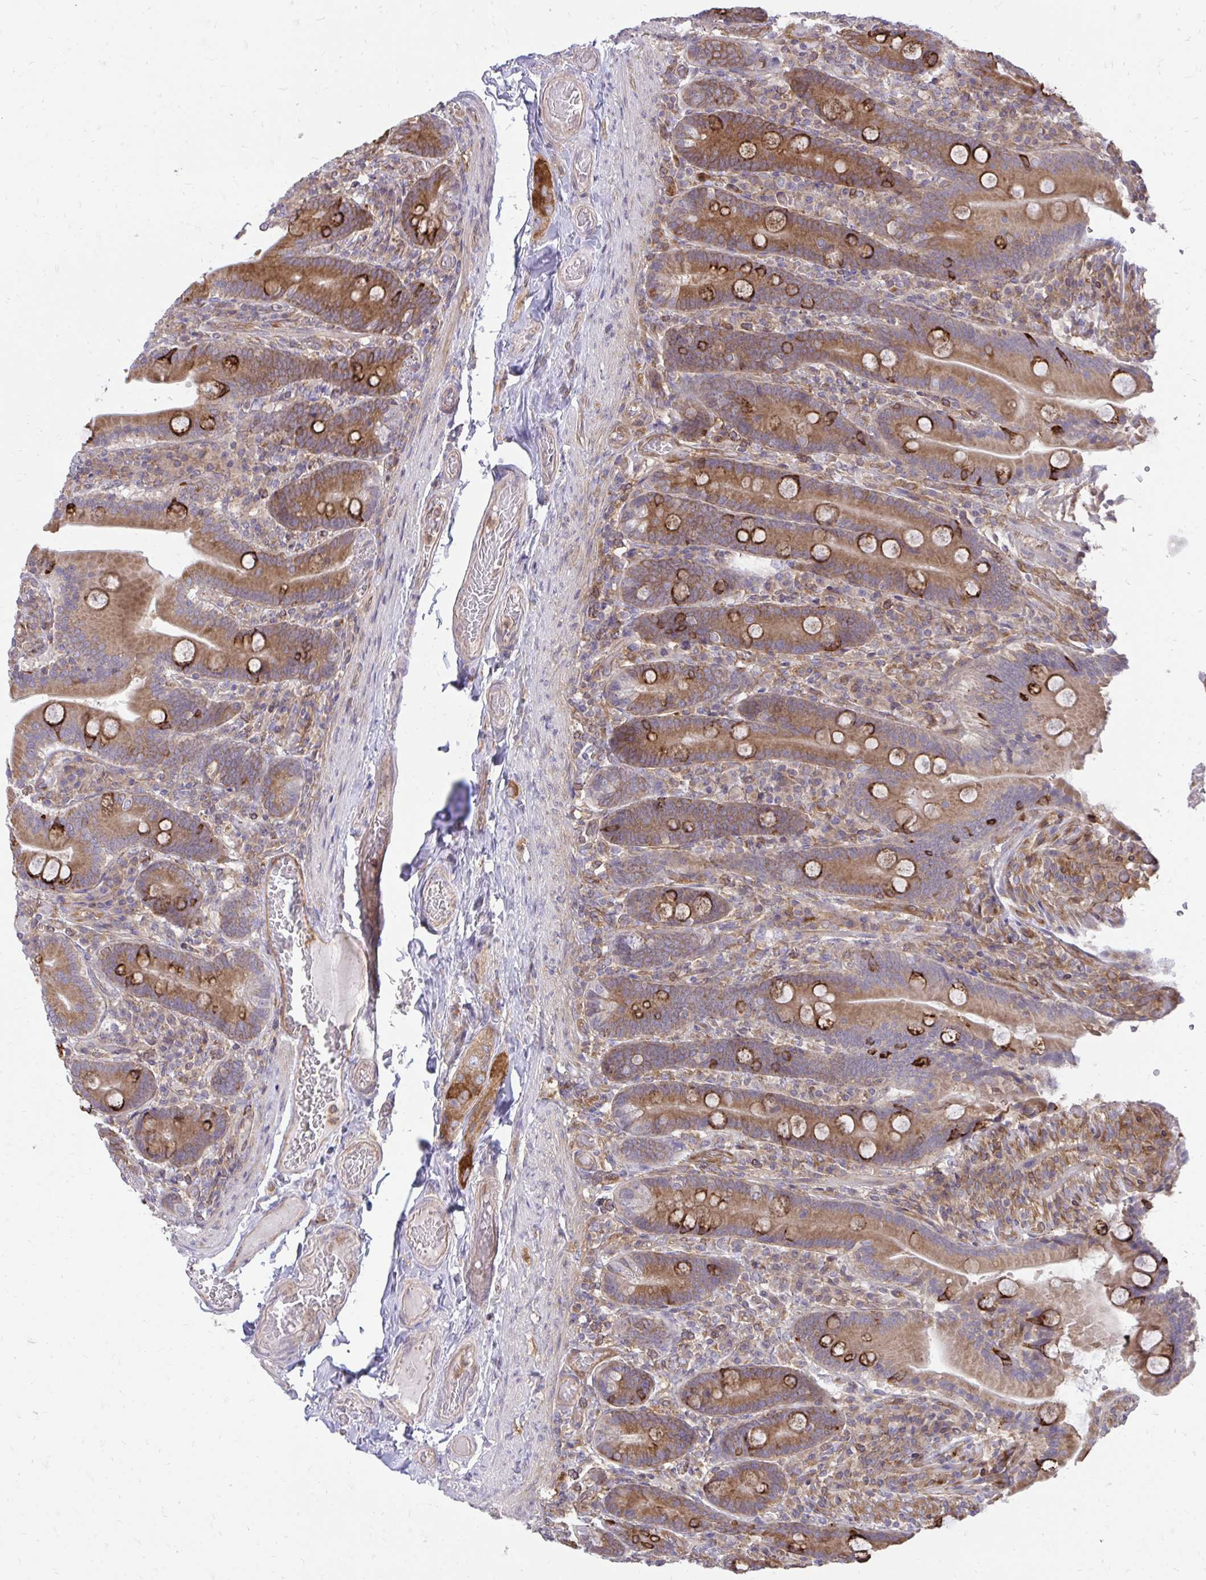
{"staining": {"intensity": "moderate", "quantity": ">75%", "location": "cytoplasmic/membranous"}, "tissue": "duodenum", "cell_type": "Glandular cells", "image_type": "normal", "snomed": [{"axis": "morphology", "description": "Normal tissue, NOS"}, {"axis": "topography", "description": "Duodenum"}], "caption": "Immunohistochemistry (IHC) (DAB) staining of benign duodenum shows moderate cytoplasmic/membranous protein expression in approximately >75% of glandular cells.", "gene": "ASAP1", "patient": {"sex": "female", "age": 62}}